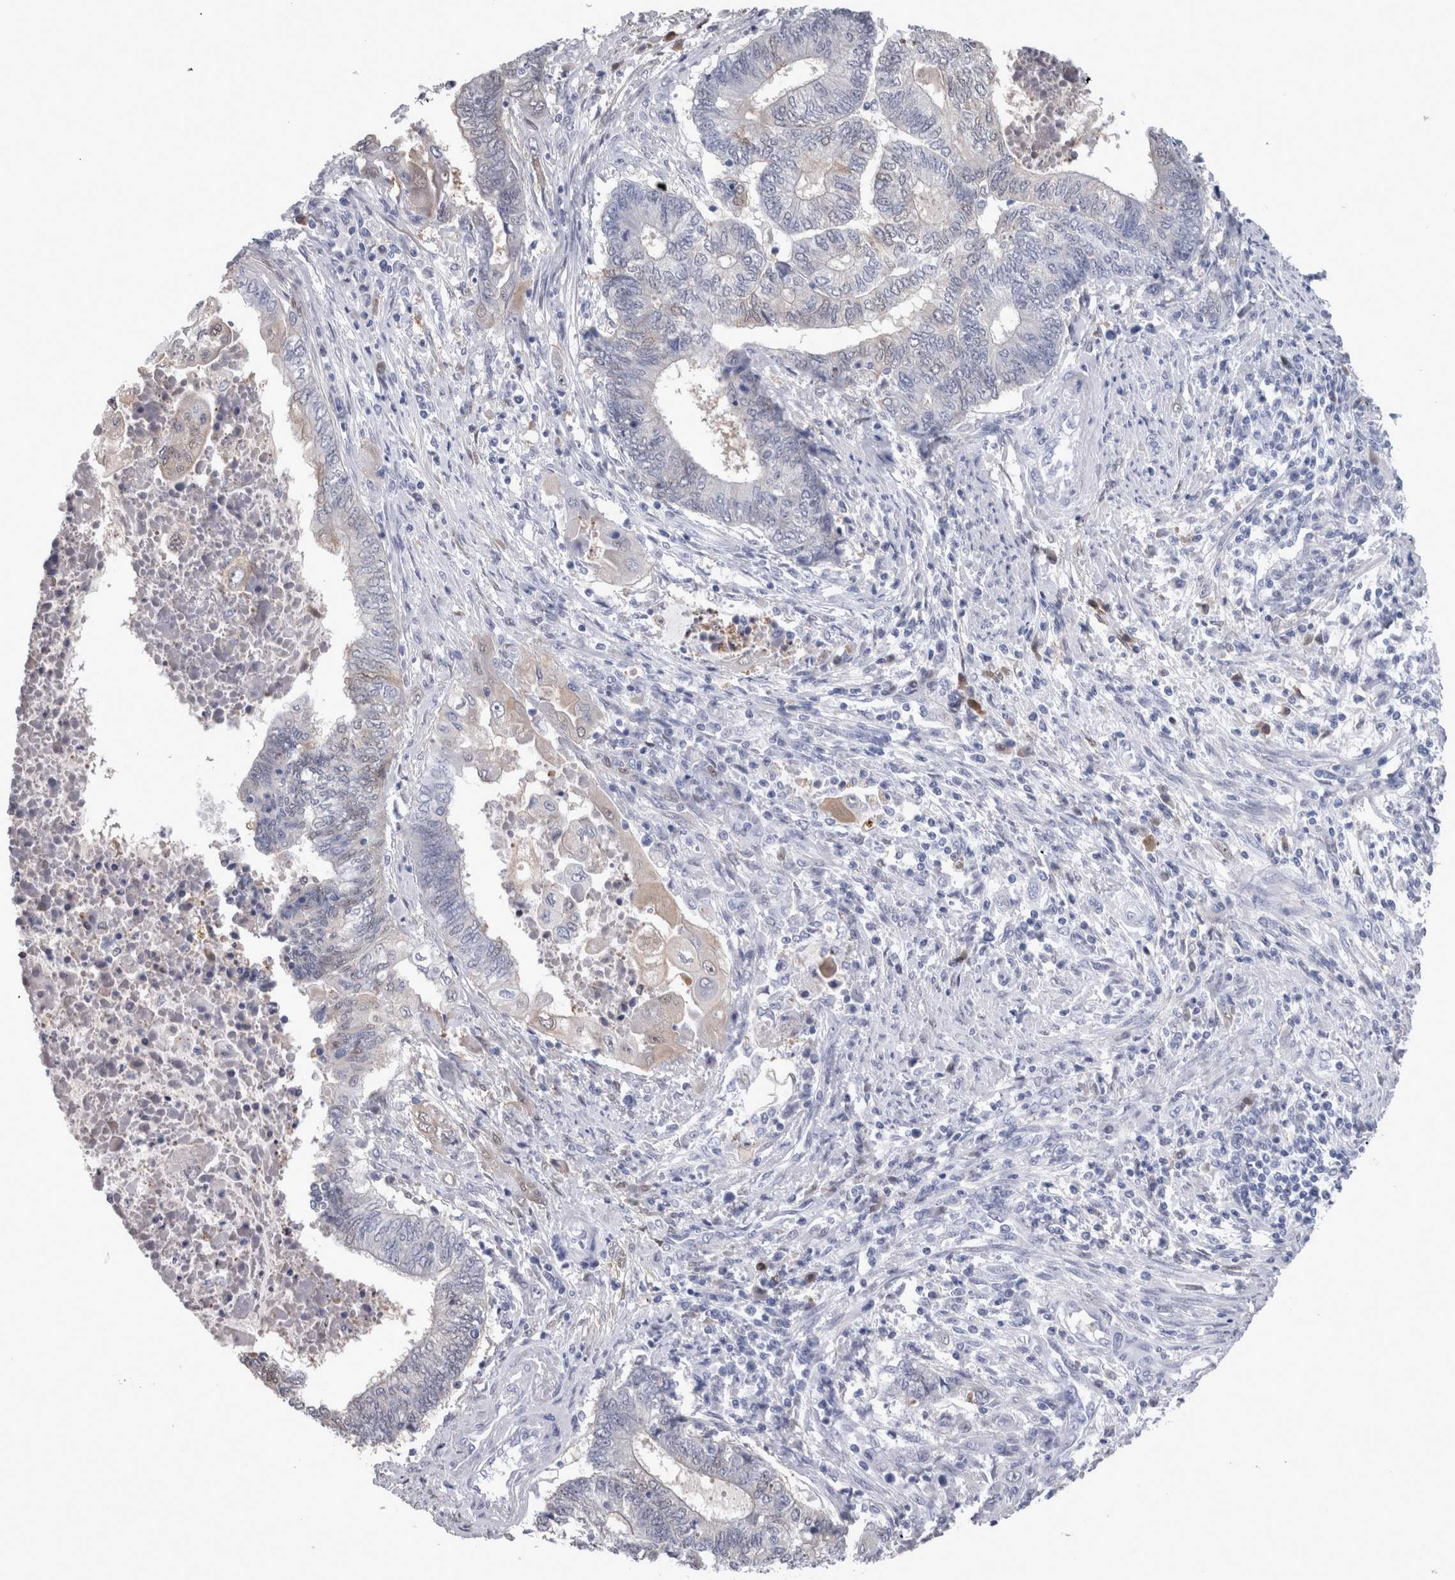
{"staining": {"intensity": "negative", "quantity": "none", "location": "none"}, "tissue": "endometrial cancer", "cell_type": "Tumor cells", "image_type": "cancer", "snomed": [{"axis": "morphology", "description": "Adenocarcinoma, NOS"}, {"axis": "topography", "description": "Uterus"}, {"axis": "topography", "description": "Endometrium"}], "caption": "DAB immunohistochemical staining of endometrial cancer (adenocarcinoma) exhibits no significant positivity in tumor cells.", "gene": "CA8", "patient": {"sex": "female", "age": 70}}